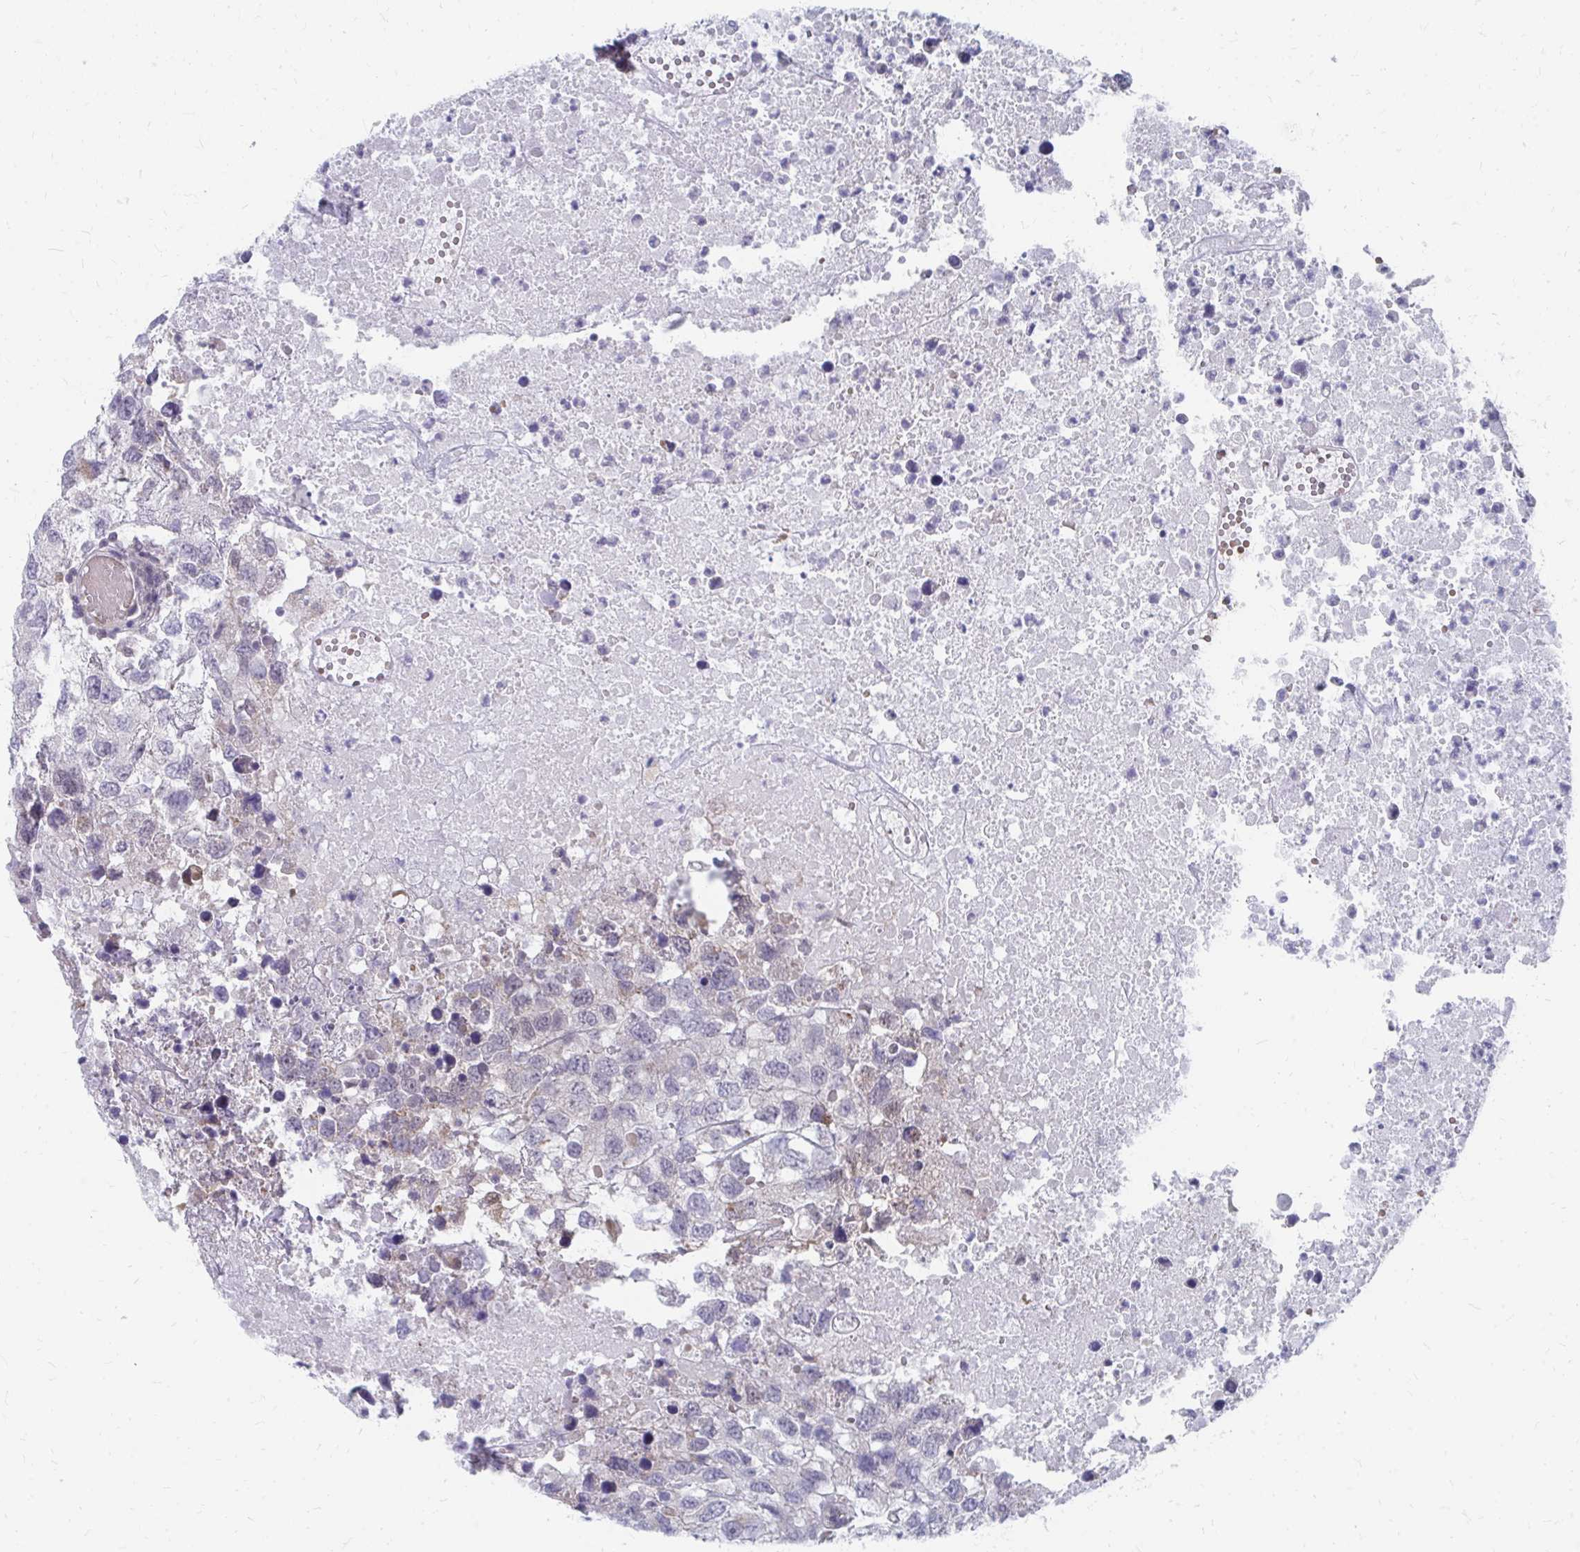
{"staining": {"intensity": "negative", "quantity": "none", "location": "none"}, "tissue": "testis cancer", "cell_type": "Tumor cells", "image_type": "cancer", "snomed": [{"axis": "morphology", "description": "Carcinoma, Embryonal, NOS"}, {"axis": "topography", "description": "Testis"}], "caption": "Human testis cancer (embryonal carcinoma) stained for a protein using immunohistochemistry displays no expression in tumor cells.", "gene": "PABIR3", "patient": {"sex": "male", "age": 83}}